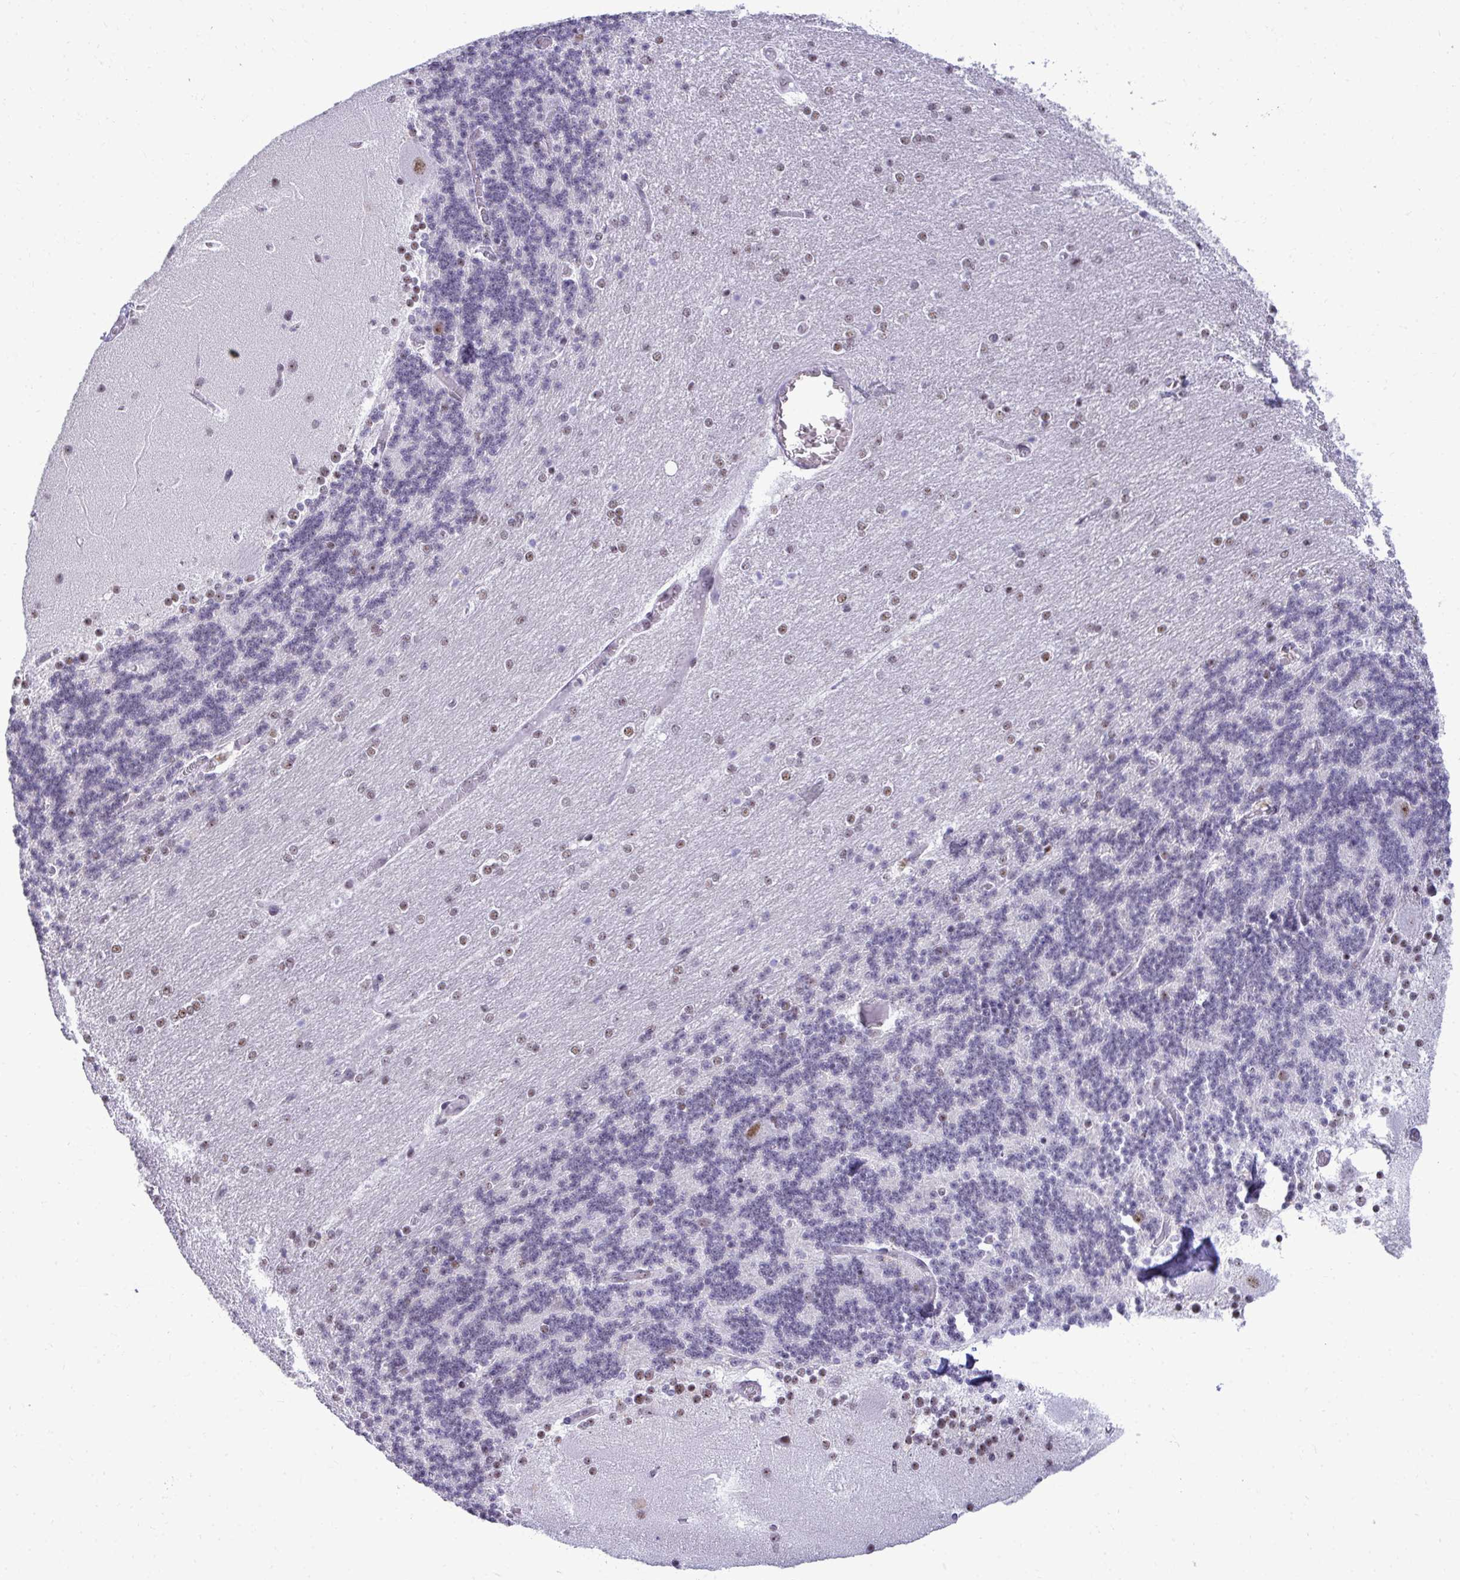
{"staining": {"intensity": "negative", "quantity": "none", "location": "none"}, "tissue": "cerebellum", "cell_type": "Cells in granular layer", "image_type": "normal", "snomed": [{"axis": "morphology", "description": "Normal tissue, NOS"}, {"axis": "topography", "description": "Cerebellum"}], "caption": "Histopathology image shows no protein positivity in cells in granular layer of unremarkable cerebellum.", "gene": "PELP1", "patient": {"sex": "female", "age": 54}}